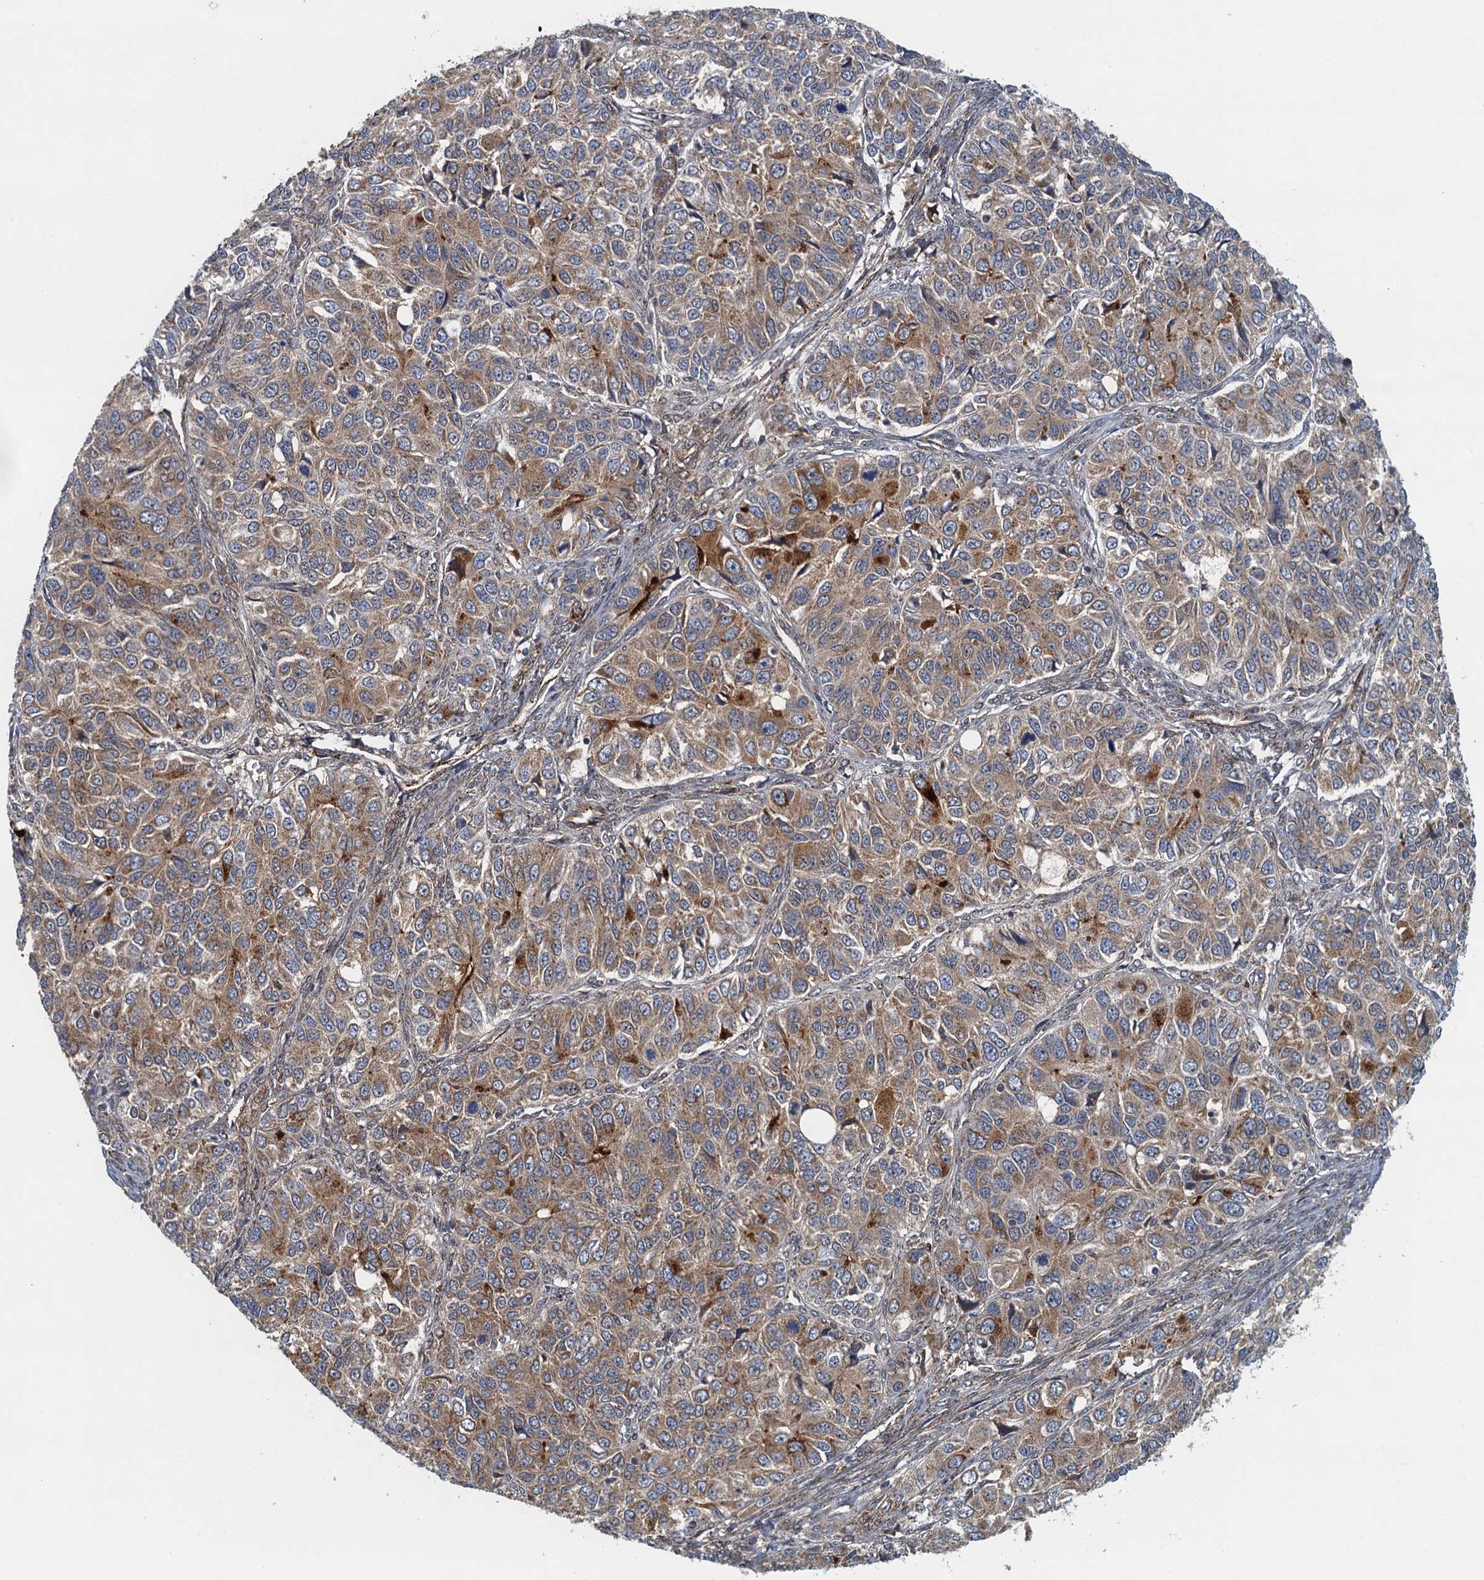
{"staining": {"intensity": "moderate", "quantity": "25%-75%", "location": "cytoplasmic/membranous"}, "tissue": "ovarian cancer", "cell_type": "Tumor cells", "image_type": "cancer", "snomed": [{"axis": "morphology", "description": "Carcinoma, endometroid"}, {"axis": "topography", "description": "Ovary"}], "caption": "Protein analysis of ovarian endometroid carcinoma tissue shows moderate cytoplasmic/membranous expression in approximately 25%-75% of tumor cells.", "gene": "NLRP10", "patient": {"sex": "female", "age": 51}}